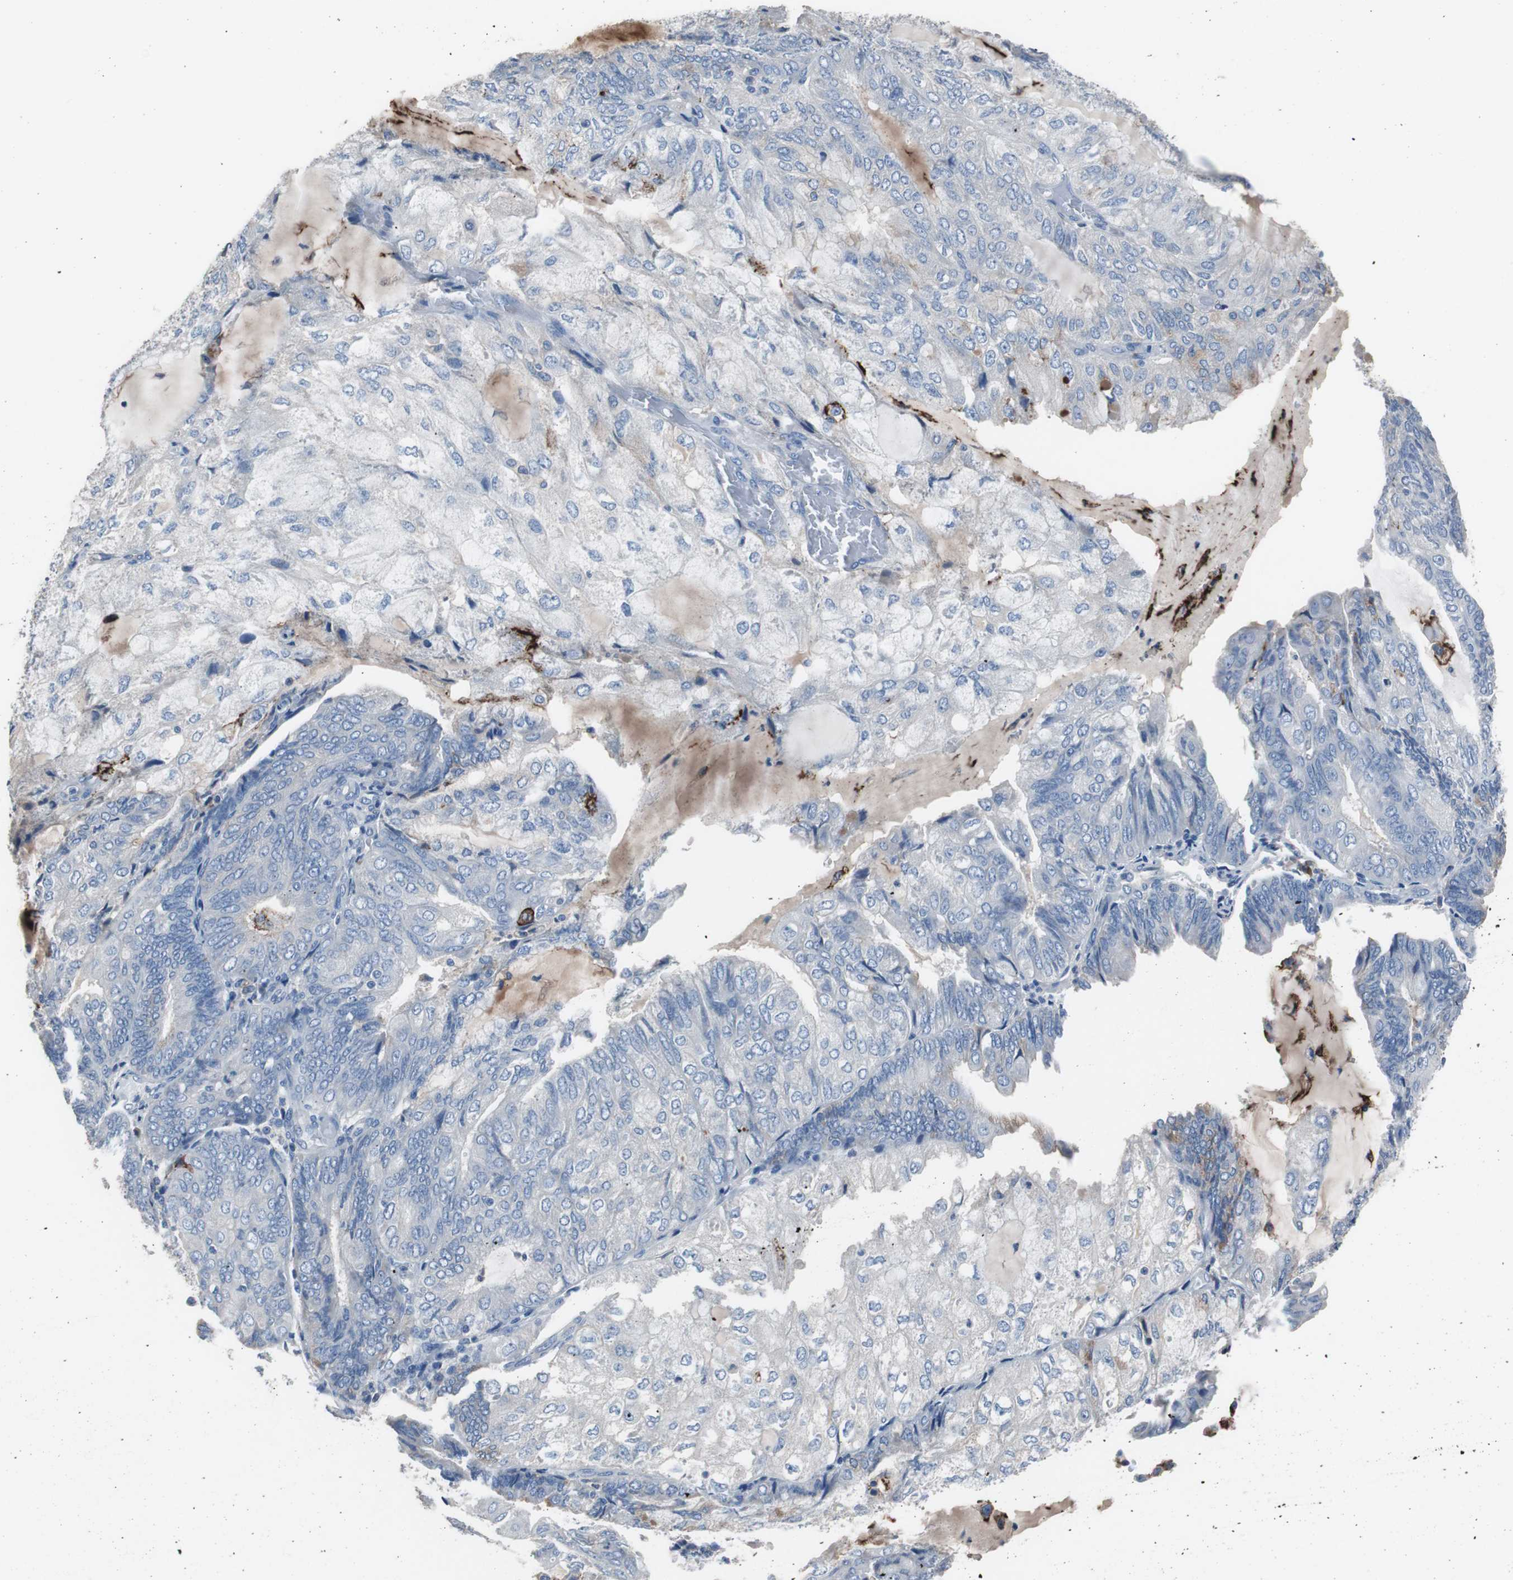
{"staining": {"intensity": "negative", "quantity": "none", "location": "none"}, "tissue": "endometrial cancer", "cell_type": "Tumor cells", "image_type": "cancer", "snomed": [{"axis": "morphology", "description": "Adenocarcinoma, NOS"}, {"axis": "topography", "description": "Endometrium"}], "caption": "An IHC photomicrograph of adenocarcinoma (endometrial) is shown. There is no staining in tumor cells of adenocarcinoma (endometrial). The staining is performed using DAB brown chromogen with nuclei counter-stained in using hematoxylin.", "gene": "FCGR2B", "patient": {"sex": "female", "age": 81}}